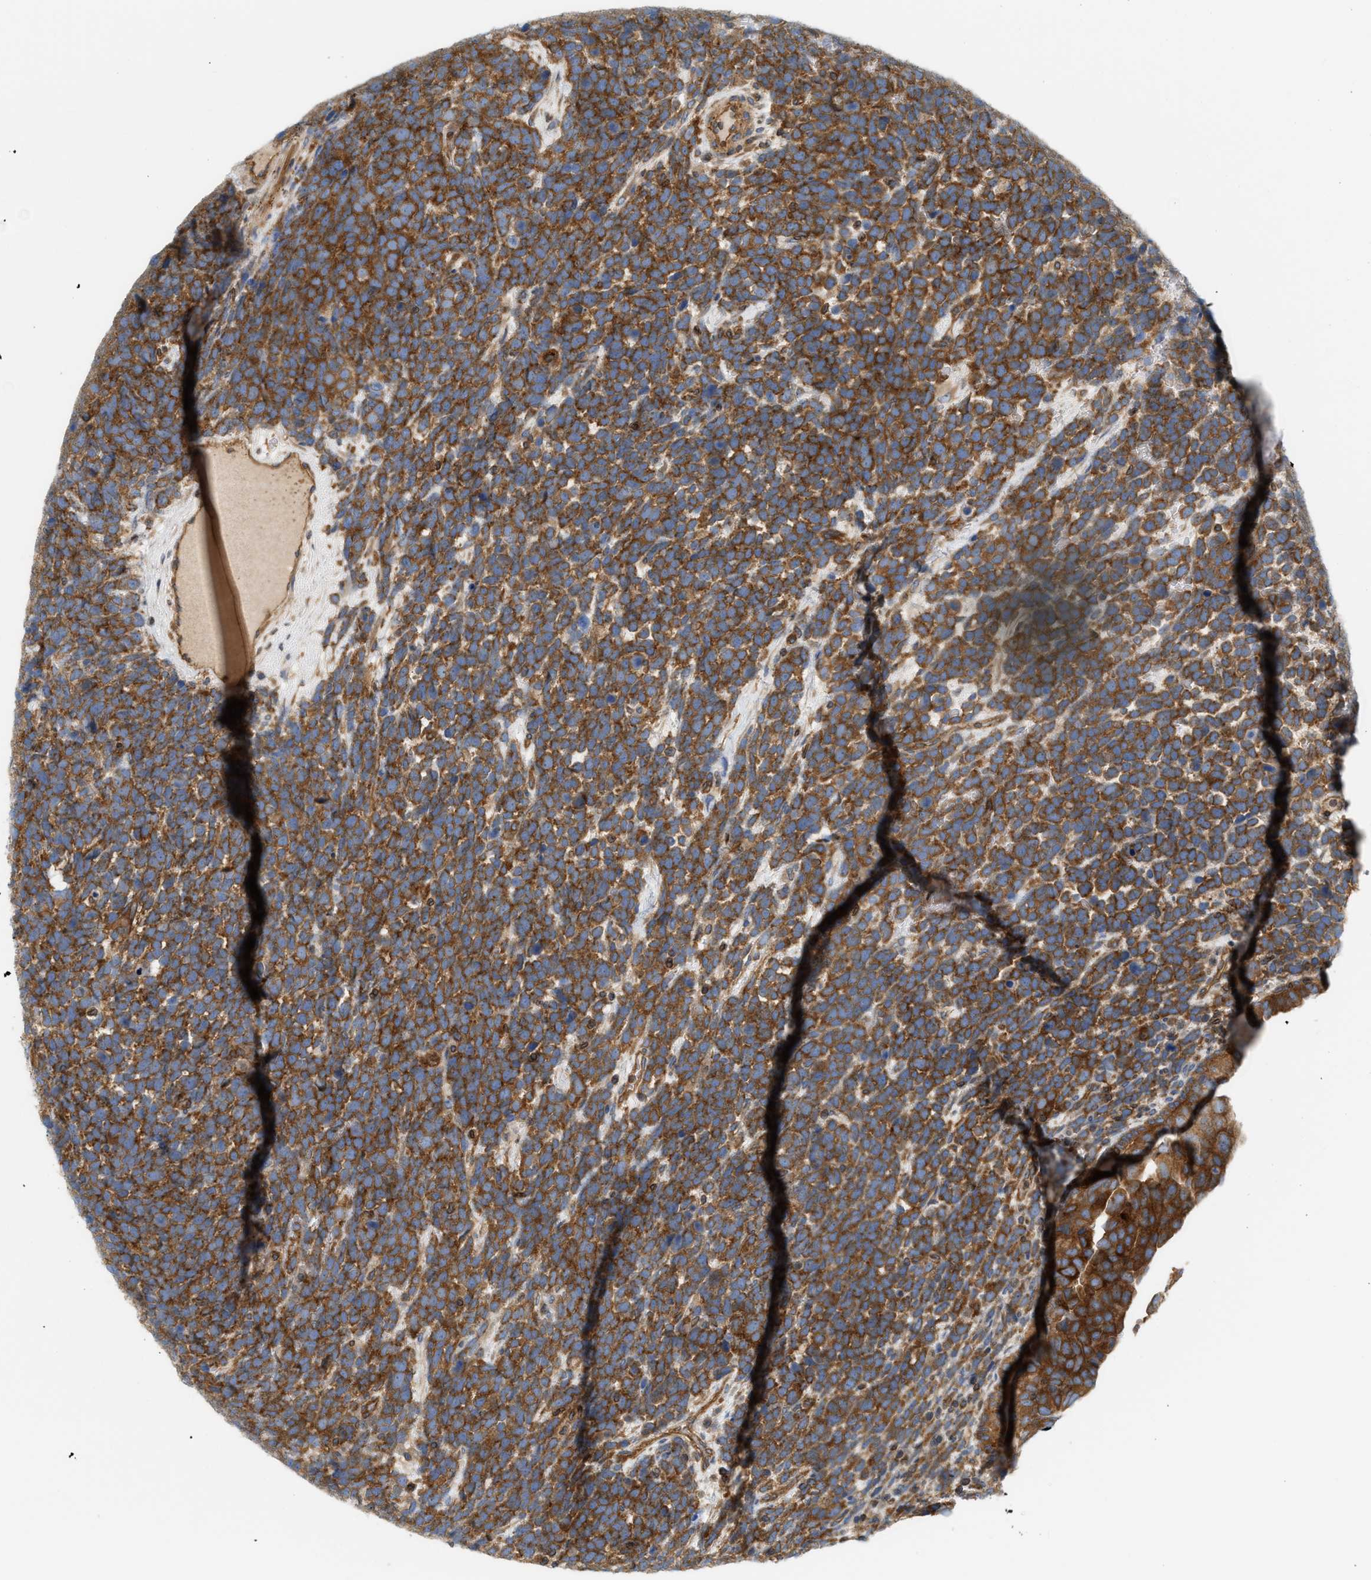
{"staining": {"intensity": "strong", "quantity": ">75%", "location": "cytoplasmic/membranous"}, "tissue": "urothelial cancer", "cell_type": "Tumor cells", "image_type": "cancer", "snomed": [{"axis": "morphology", "description": "Urothelial carcinoma, High grade"}, {"axis": "topography", "description": "Urinary bladder"}], "caption": "Protein staining of urothelial carcinoma (high-grade) tissue shows strong cytoplasmic/membranous staining in about >75% of tumor cells.", "gene": "STRN", "patient": {"sex": "female", "age": 82}}